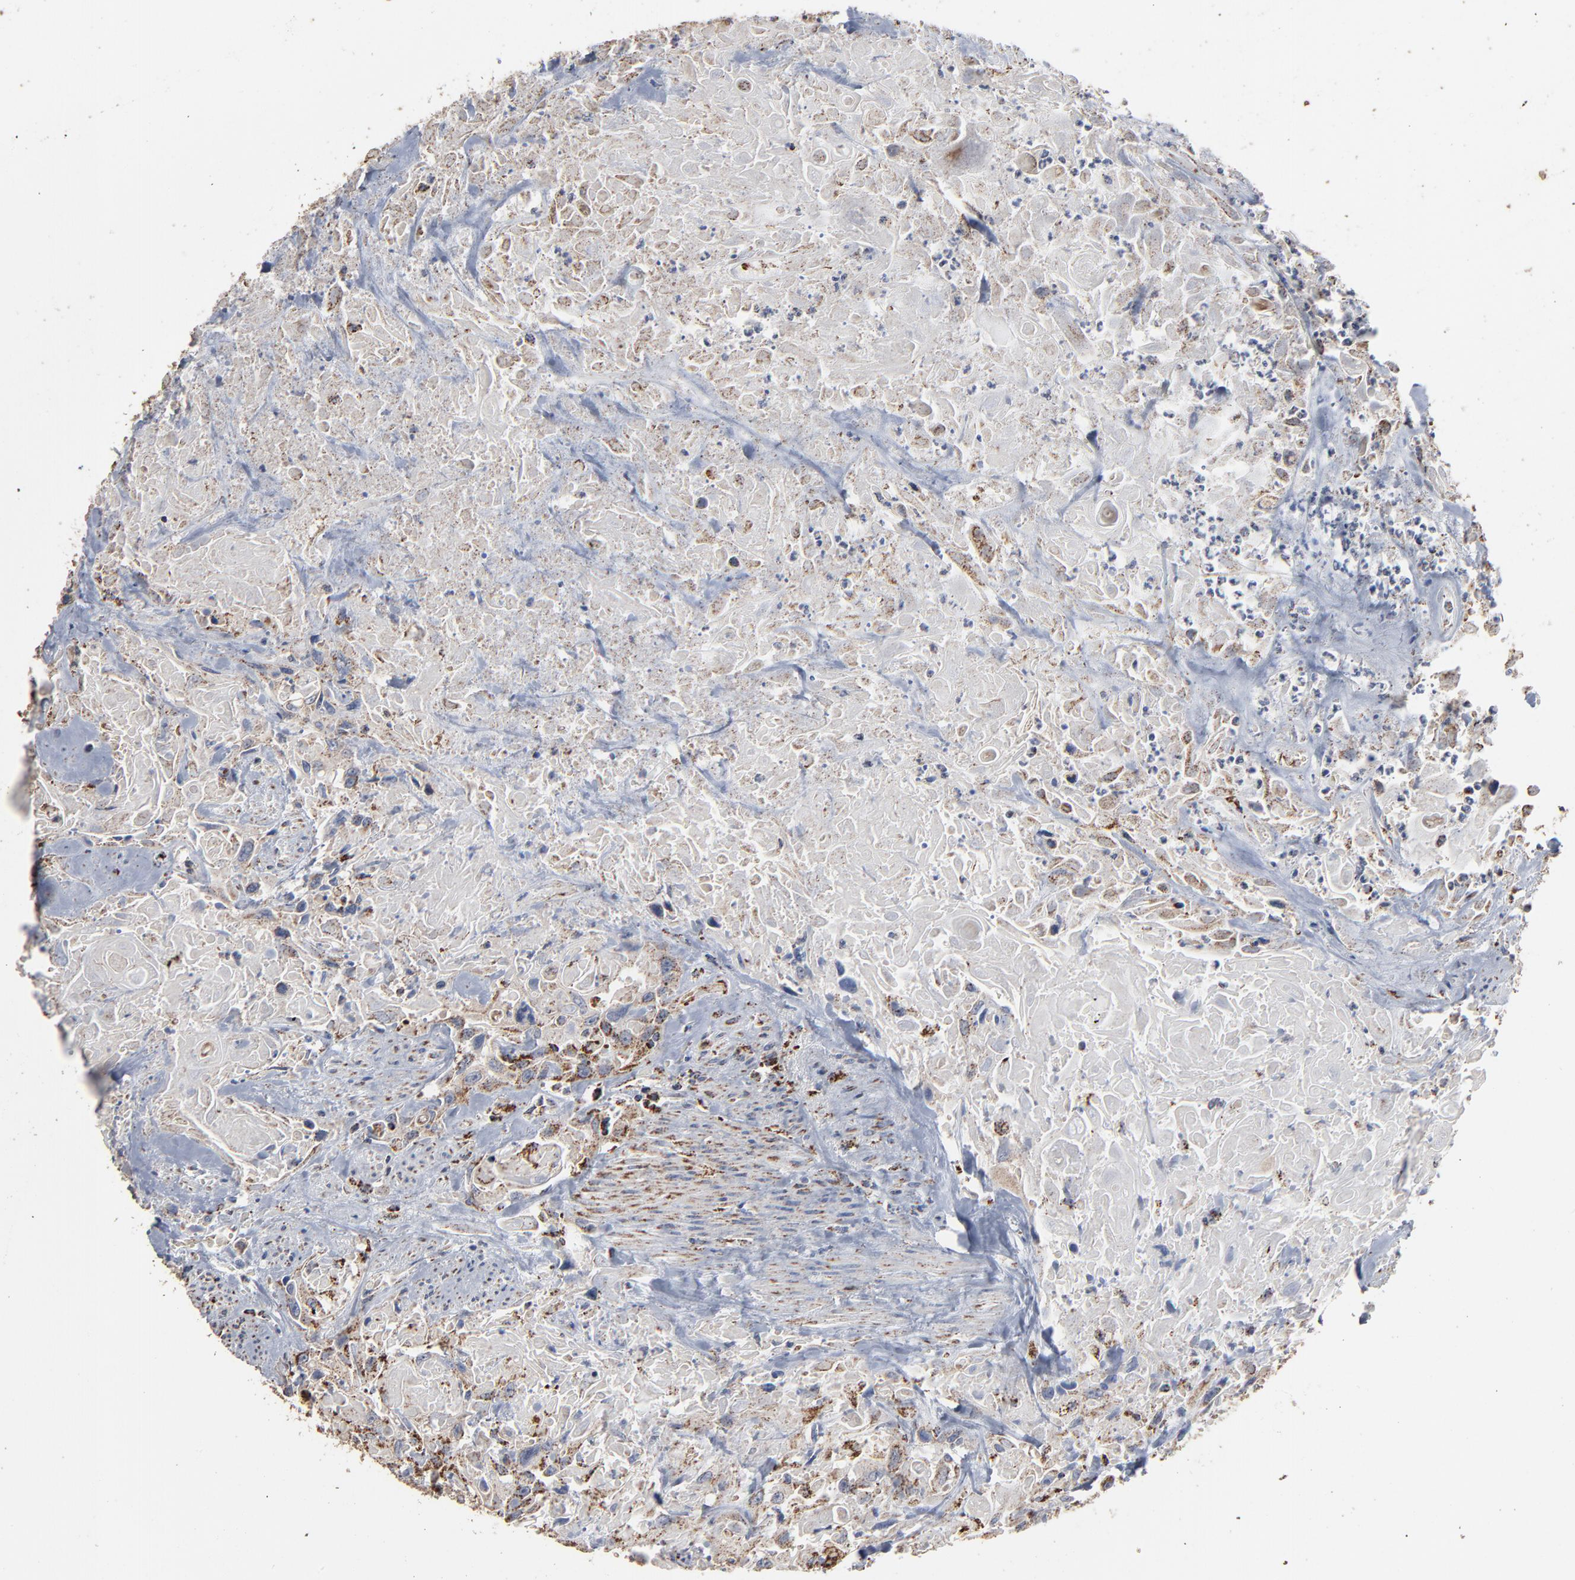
{"staining": {"intensity": "strong", "quantity": ">75%", "location": "cytoplasmic/membranous"}, "tissue": "urothelial cancer", "cell_type": "Tumor cells", "image_type": "cancer", "snomed": [{"axis": "morphology", "description": "Urothelial carcinoma, High grade"}, {"axis": "topography", "description": "Urinary bladder"}], "caption": "IHC micrograph of human high-grade urothelial carcinoma stained for a protein (brown), which displays high levels of strong cytoplasmic/membranous staining in about >75% of tumor cells.", "gene": "UQCRC1", "patient": {"sex": "female", "age": 84}}